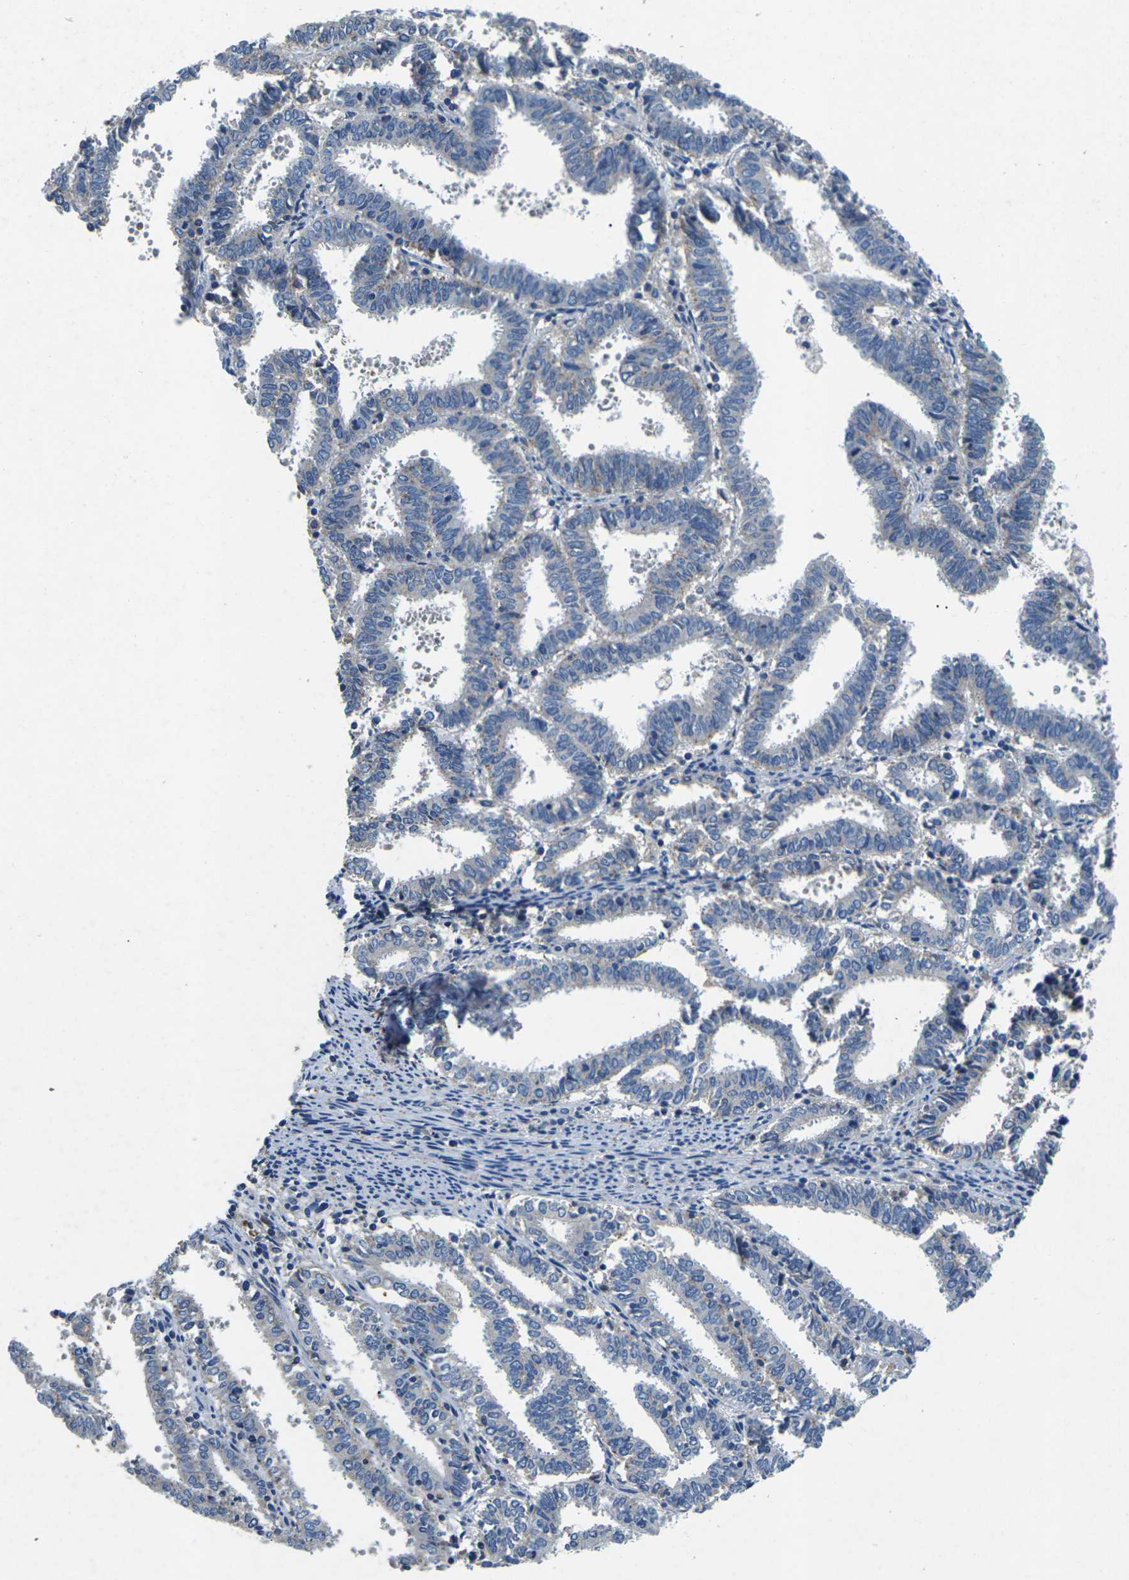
{"staining": {"intensity": "negative", "quantity": "none", "location": "none"}, "tissue": "endometrial cancer", "cell_type": "Tumor cells", "image_type": "cancer", "snomed": [{"axis": "morphology", "description": "Adenocarcinoma, NOS"}, {"axis": "topography", "description": "Uterus"}], "caption": "This photomicrograph is of endometrial adenocarcinoma stained with immunohistochemistry to label a protein in brown with the nuclei are counter-stained blue. There is no staining in tumor cells.", "gene": "PDCD6IP", "patient": {"sex": "female", "age": 83}}